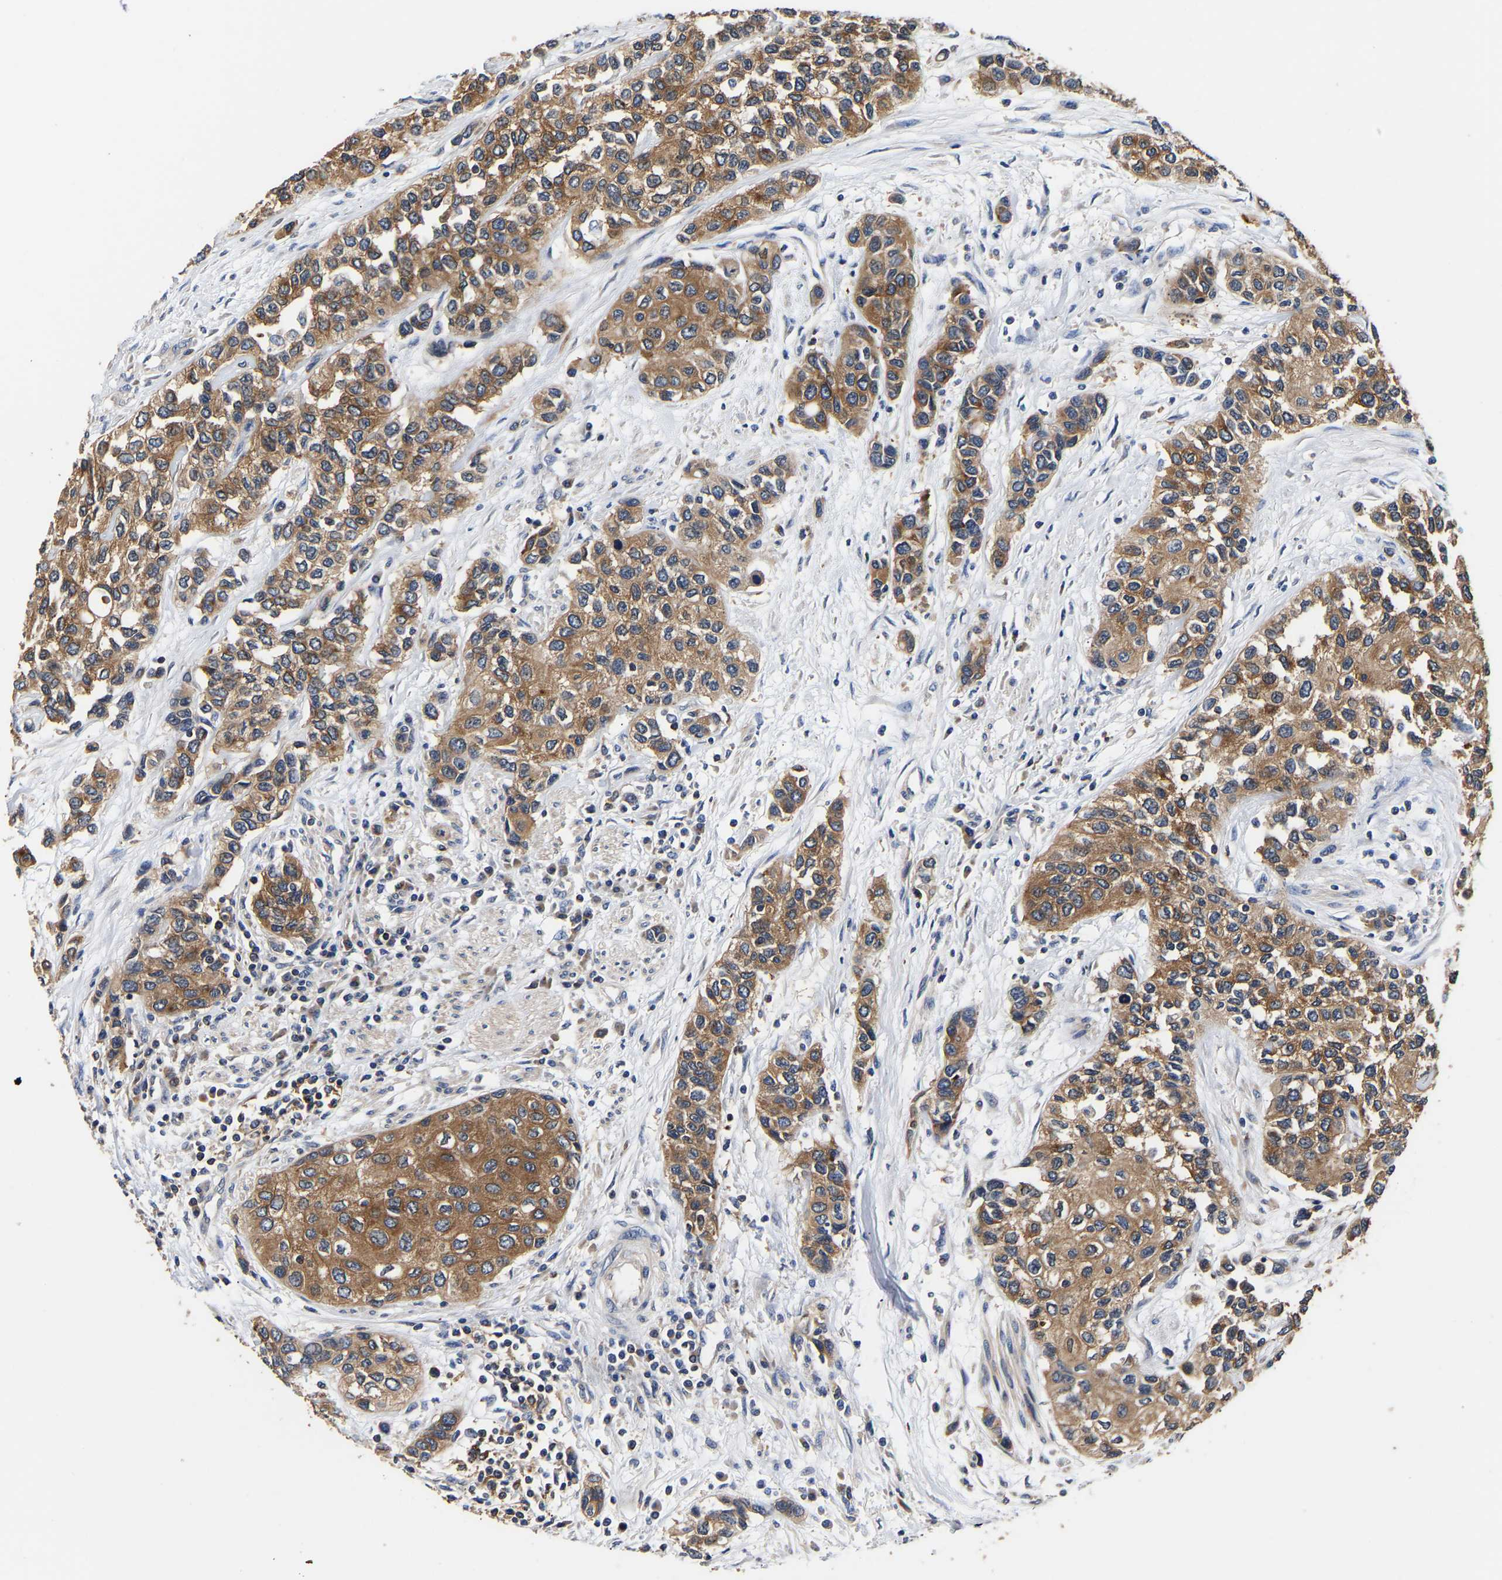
{"staining": {"intensity": "moderate", "quantity": ">75%", "location": "cytoplasmic/membranous"}, "tissue": "urothelial cancer", "cell_type": "Tumor cells", "image_type": "cancer", "snomed": [{"axis": "morphology", "description": "Urothelial carcinoma, High grade"}, {"axis": "topography", "description": "Urinary bladder"}], "caption": "Tumor cells reveal medium levels of moderate cytoplasmic/membranous expression in approximately >75% of cells in human high-grade urothelial carcinoma.", "gene": "LRBA", "patient": {"sex": "female", "age": 56}}